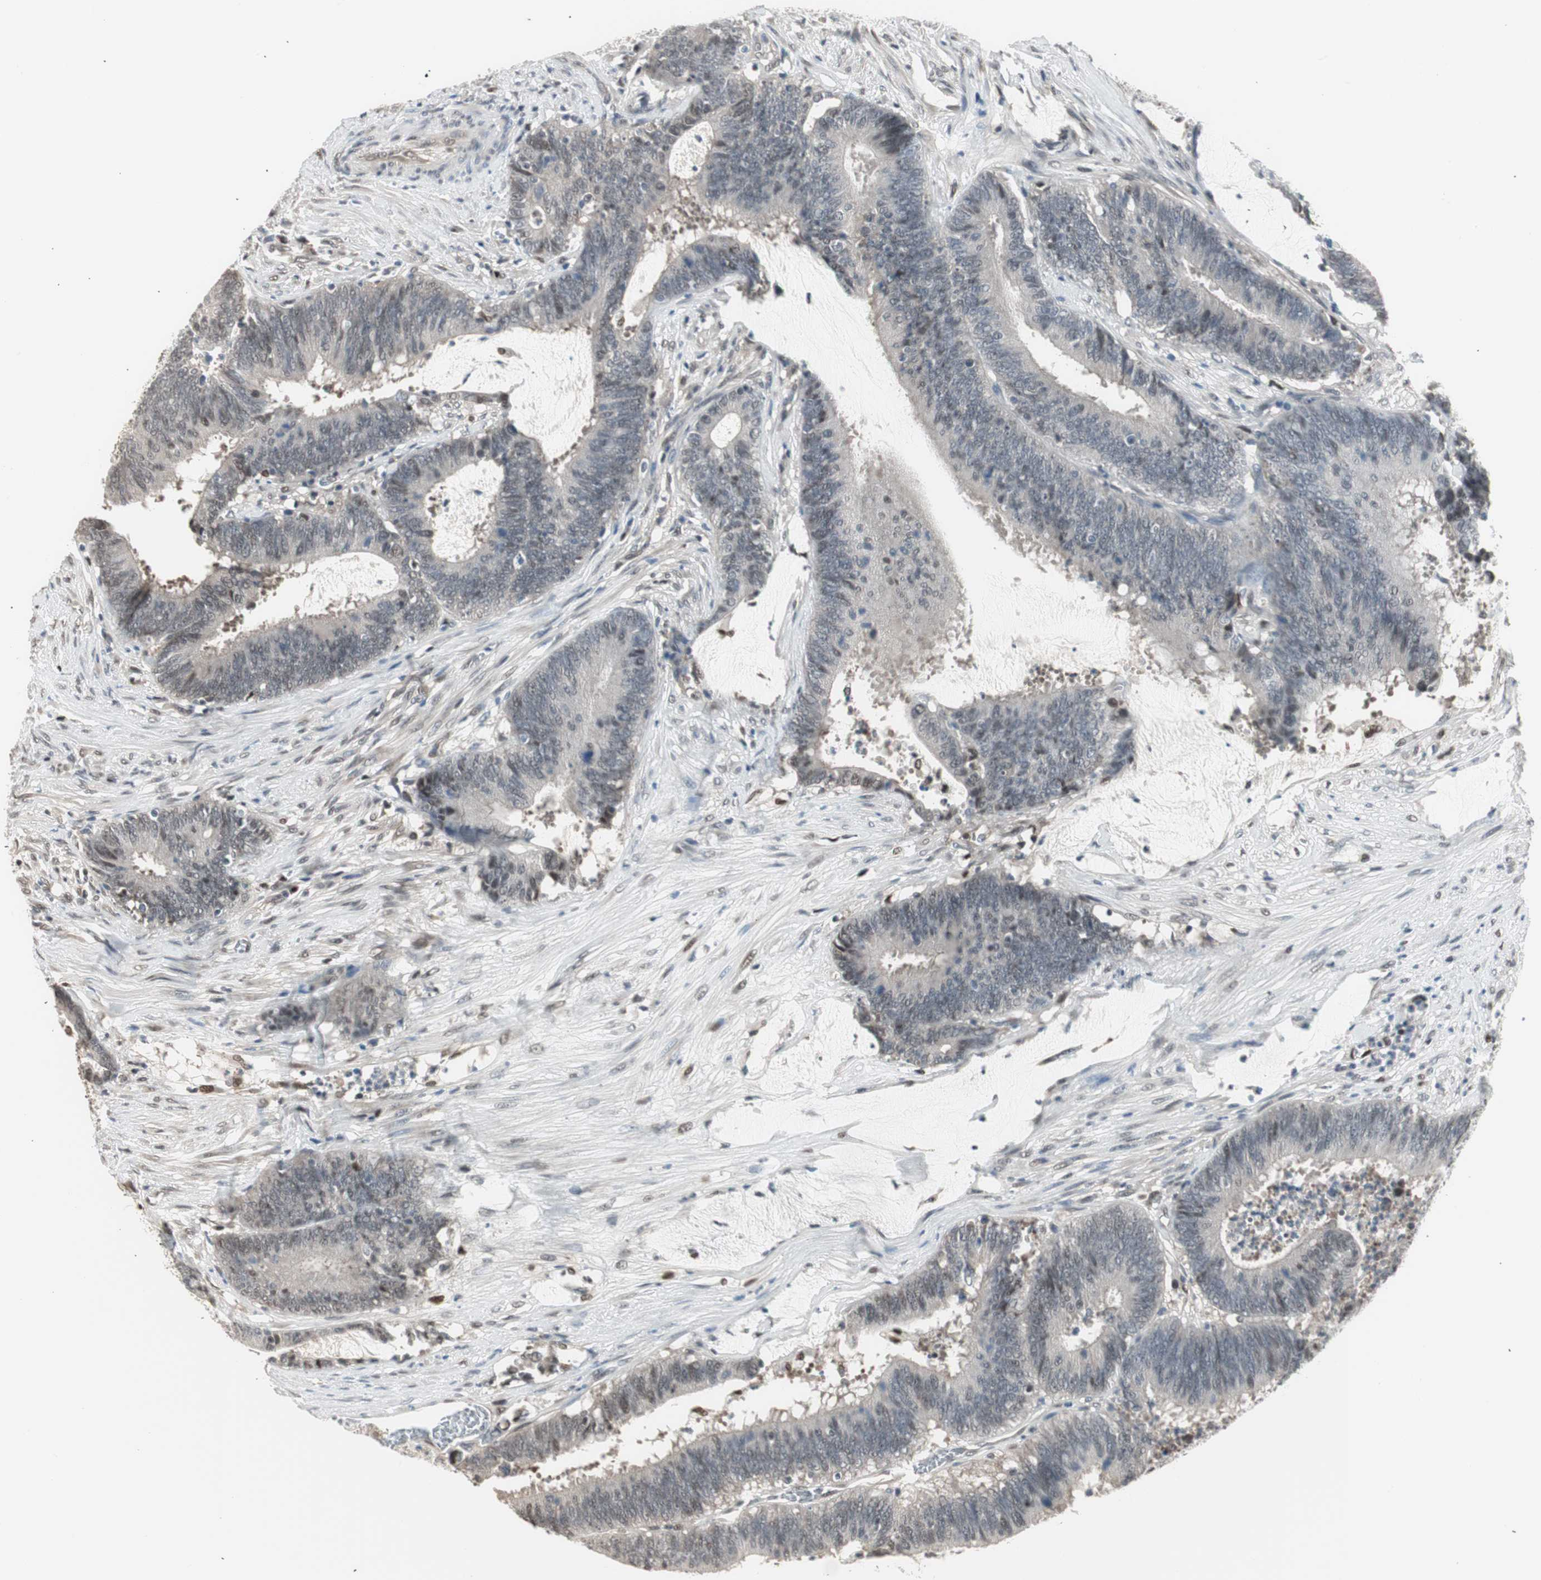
{"staining": {"intensity": "weak", "quantity": ">75%", "location": "nuclear"}, "tissue": "colorectal cancer", "cell_type": "Tumor cells", "image_type": "cancer", "snomed": [{"axis": "morphology", "description": "Adenocarcinoma, NOS"}, {"axis": "topography", "description": "Rectum"}], "caption": "Adenocarcinoma (colorectal) stained with DAB (3,3'-diaminobenzidine) IHC reveals low levels of weak nuclear positivity in about >75% of tumor cells.", "gene": "LONP2", "patient": {"sex": "female", "age": 66}}